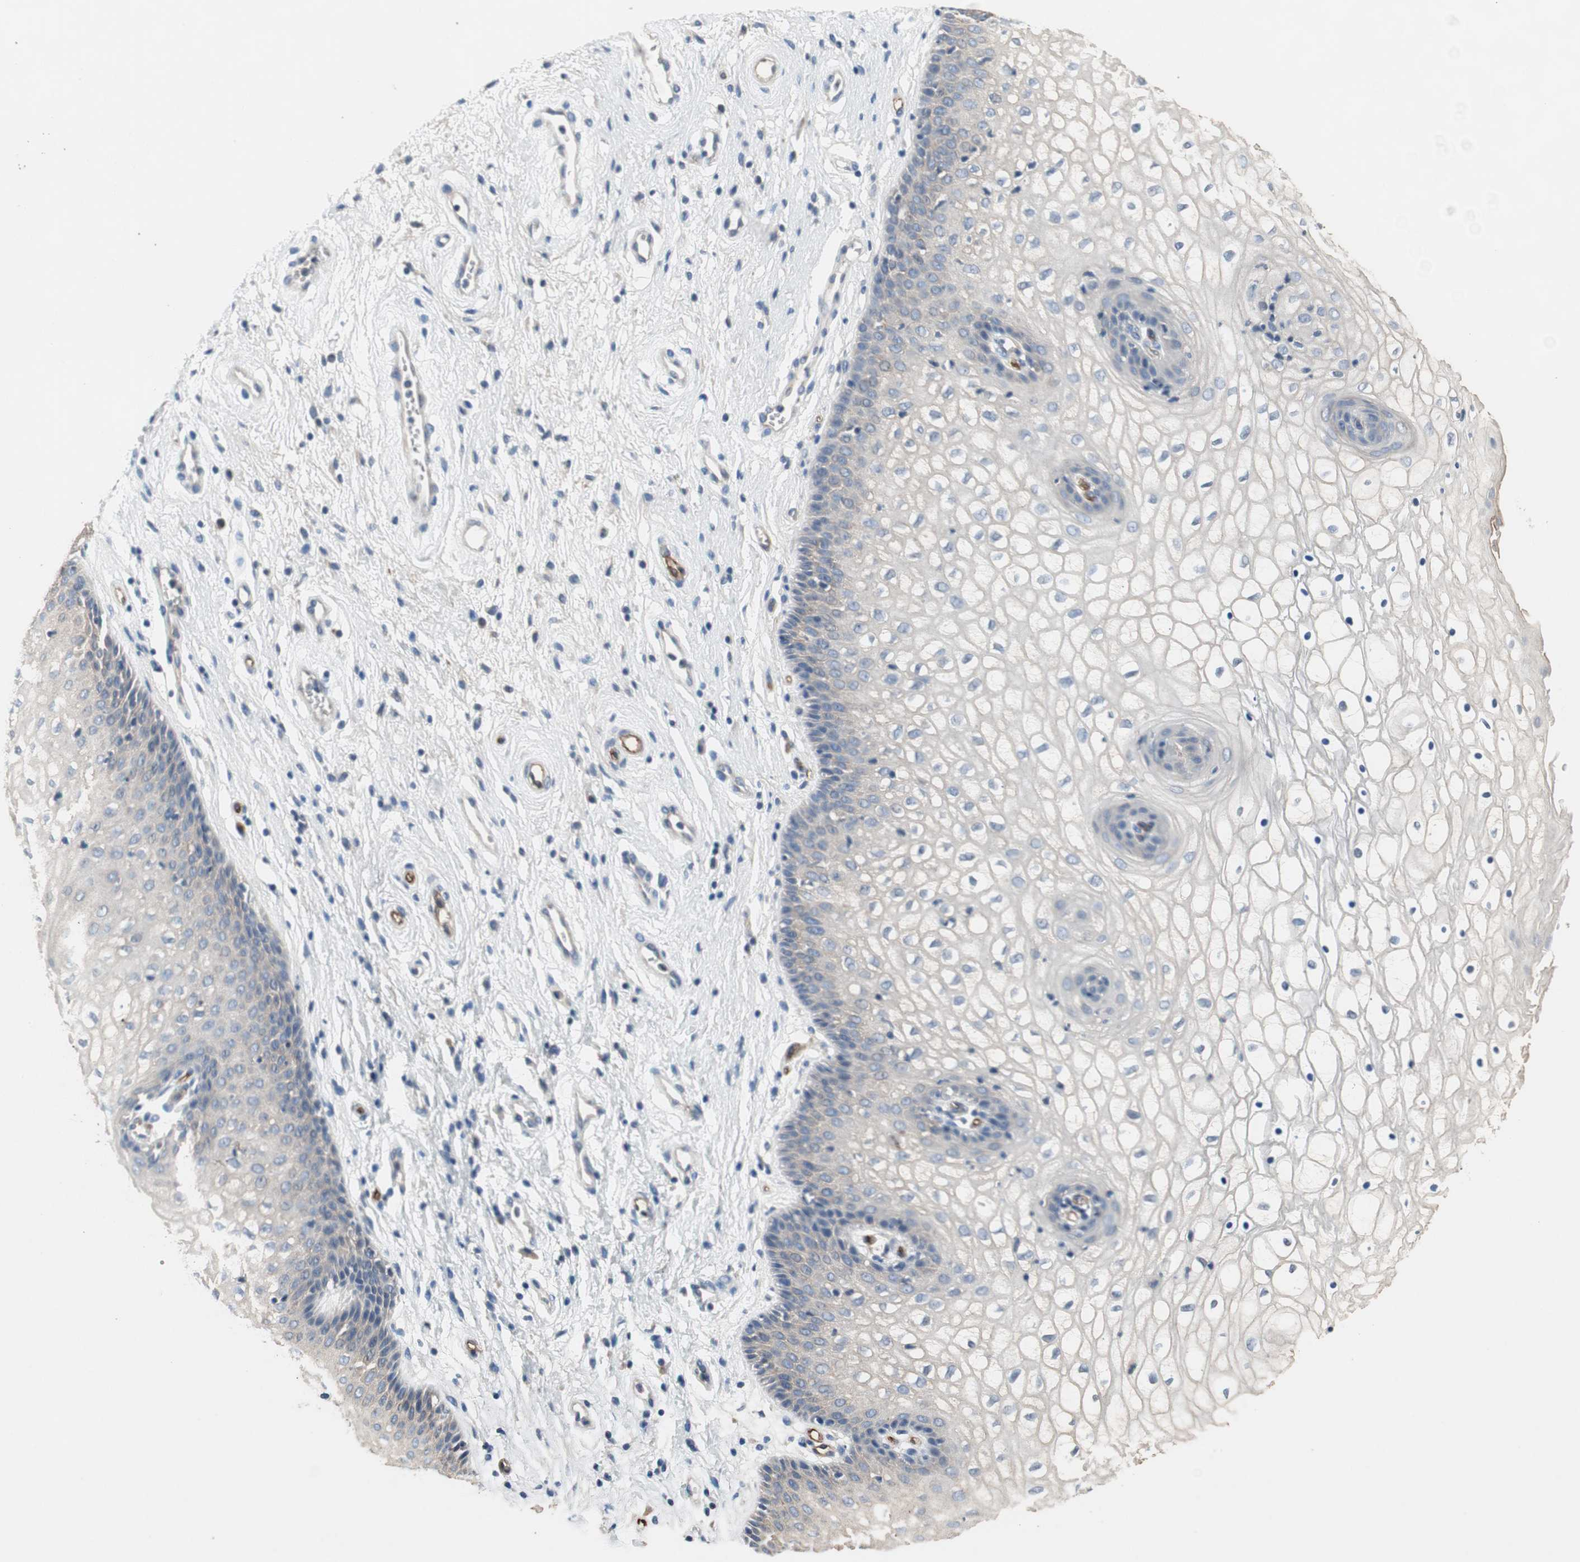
{"staining": {"intensity": "negative", "quantity": "none", "location": "none"}, "tissue": "vagina", "cell_type": "Squamous epithelial cells", "image_type": "normal", "snomed": [{"axis": "morphology", "description": "Normal tissue, NOS"}, {"axis": "topography", "description": "Vagina"}], "caption": "Immunohistochemistry histopathology image of unremarkable vagina: vagina stained with DAB (3,3'-diaminobenzidine) reveals no significant protein expression in squamous epithelial cells. (DAB (3,3'-diaminobenzidine) immunohistochemistry (IHC) with hematoxylin counter stain).", "gene": "ALPL", "patient": {"sex": "female", "age": 34}}